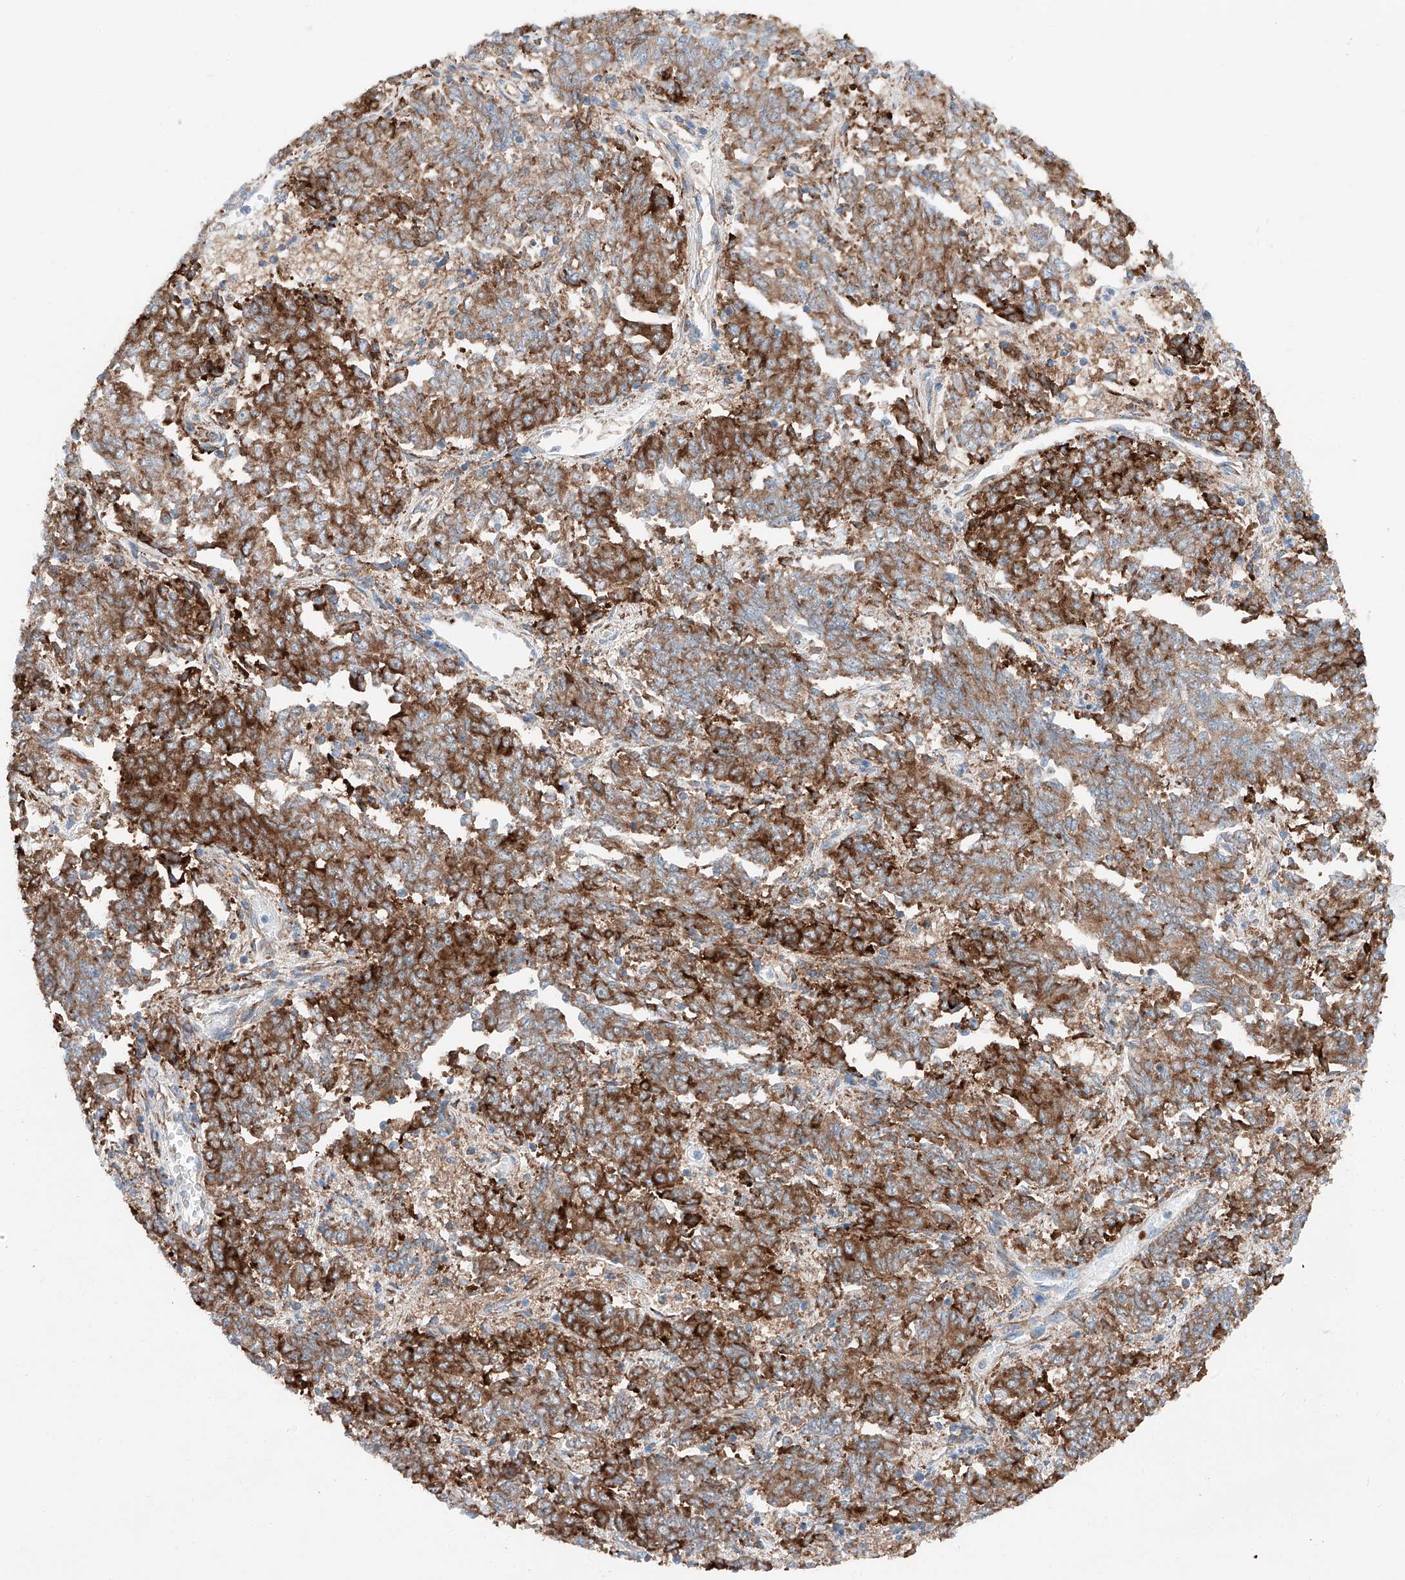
{"staining": {"intensity": "strong", "quantity": ">75%", "location": "cytoplasmic/membranous"}, "tissue": "endometrial cancer", "cell_type": "Tumor cells", "image_type": "cancer", "snomed": [{"axis": "morphology", "description": "Adenocarcinoma, NOS"}, {"axis": "topography", "description": "Endometrium"}], "caption": "Protein expression analysis of endometrial cancer (adenocarcinoma) reveals strong cytoplasmic/membranous staining in about >75% of tumor cells.", "gene": "CRELD1", "patient": {"sex": "female", "age": 80}}